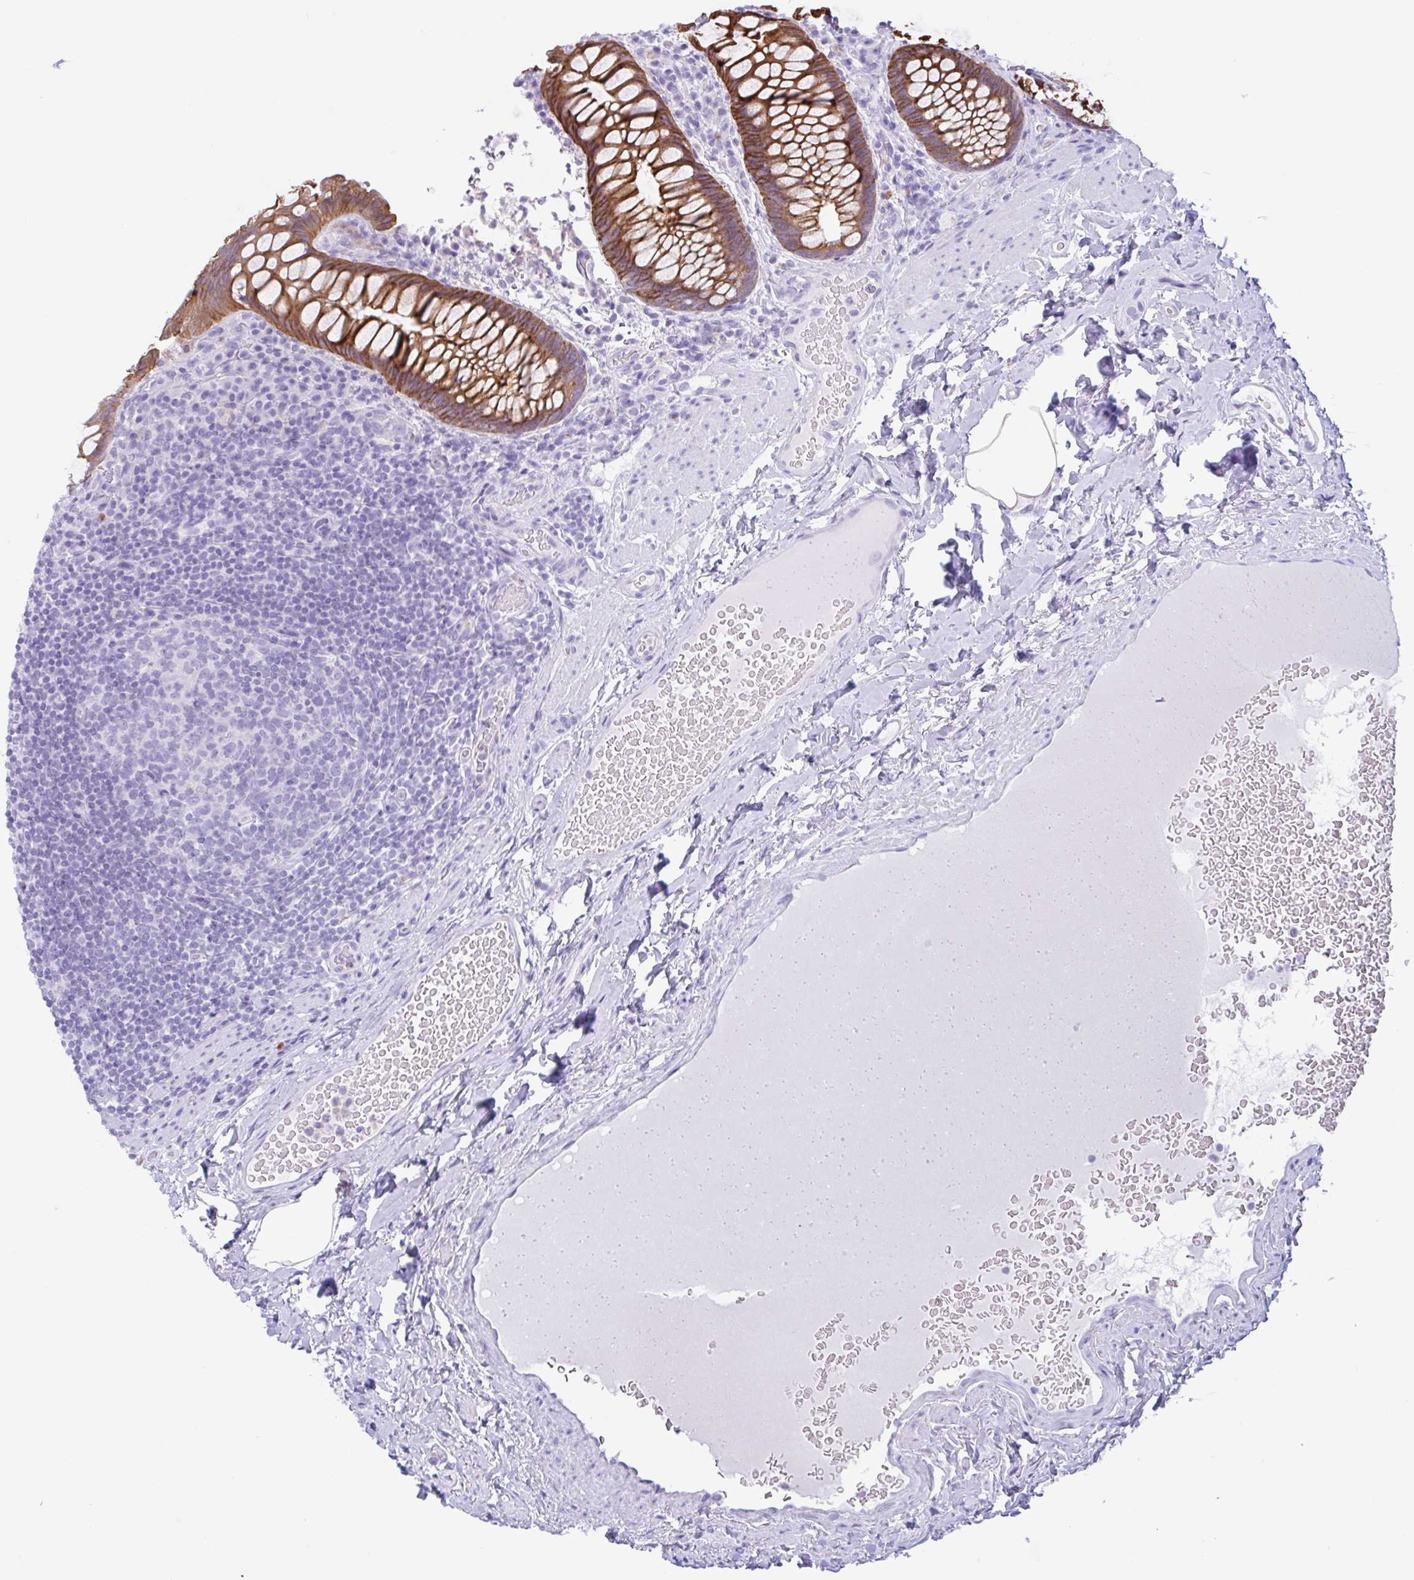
{"staining": {"intensity": "strong", "quantity": ">75%", "location": "cytoplasmic/membranous"}, "tissue": "rectum", "cell_type": "Glandular cells", "image_type": "normal", "snomed": [{"axis": "morphology", "description": "Normal tissue, NOS"}, {"axis": "topography", "description": "Rectum"}], "caption": "Immunohistochemical staining of normal human rectum demonstrates strong cytoplasmic/membranous protein expression in approximately >75% of glandular cells.", "gene": "DTWD2", "patient": {"sex": "female", "age": 69}}